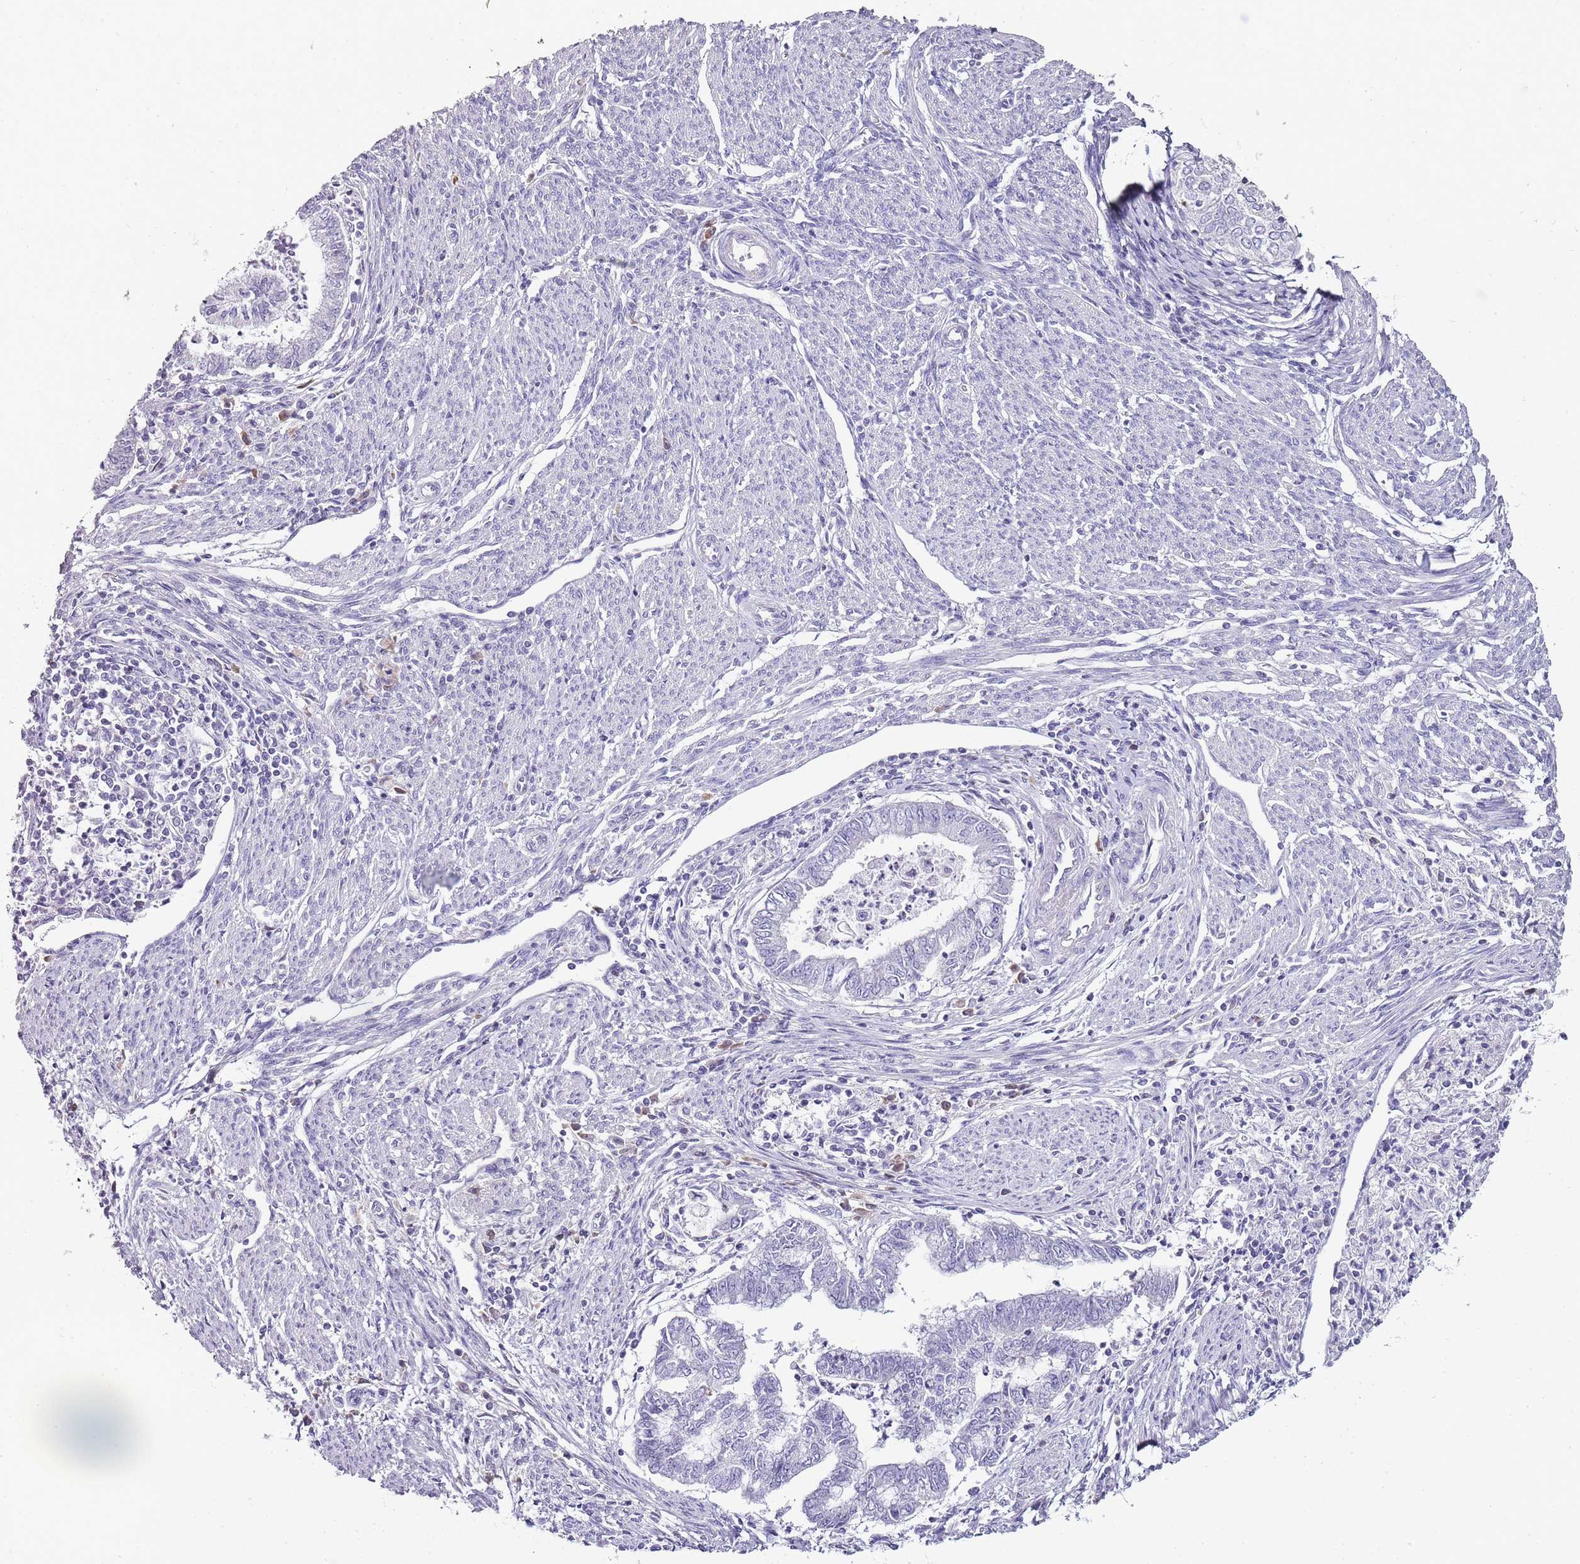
{"staining": {"intensity": "negative", "quantity": "none", "location": "none"}, "tissue": "endometrial cancer", "cell_type": "Tumor cells", "image_type": "cancer", "snomed": [{"axis": "morphology", "description": "Adenocarcinoma, NOS"}, {"axis": "topography", "description": "Endometrium"}], "caption": "DAB immunohistochemical staining of adenocarcinoma (endometrial) displays no significant positivity in tumor cells.", "gene": "ZBP1", "patient": {"sex": "female", "age": 79}}